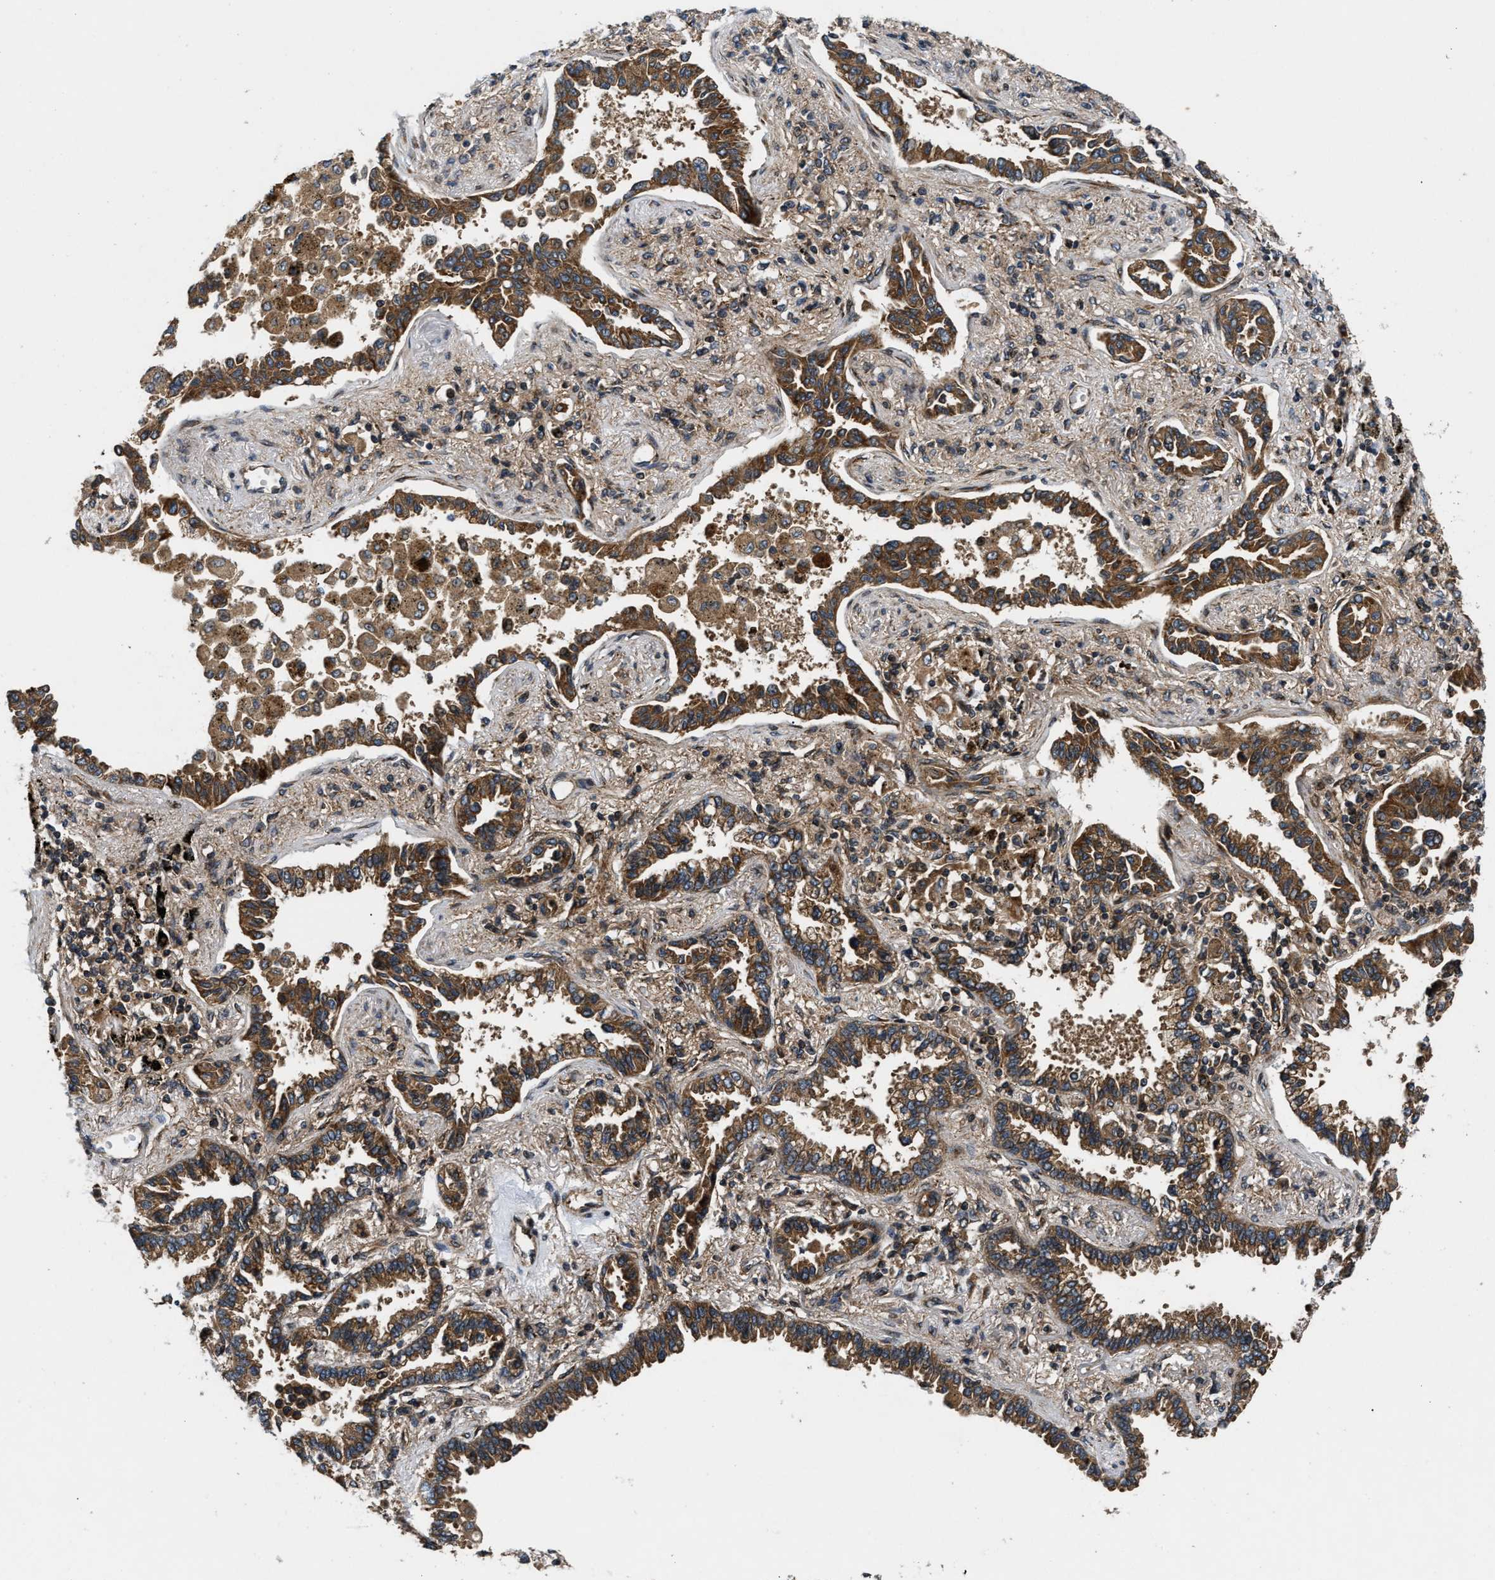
{"staining": {"intensity": "strong", "quantity": ">75%", "location": "cytoplasmic/membranous"}, "tissue": "lung cancer", "cell_type": "Tumor cells", "image_type": "cancer", "snomed": [{"axis": "morphology", "description": "Normal tissue, NOS"}, {"axis": "morphology", "description": "Adenocarcinoma, NOS"}, {"axis": "topography", "description": "Lung"}], "caption": "Protein staining by immunohistochemistry (IHC) shows strong cytoplasmic/membranous expression in approximately >75% of tumor cells in lung cancer.", "gene": "PNPLA8", "patient": {"sex": "male", "age": 59}}